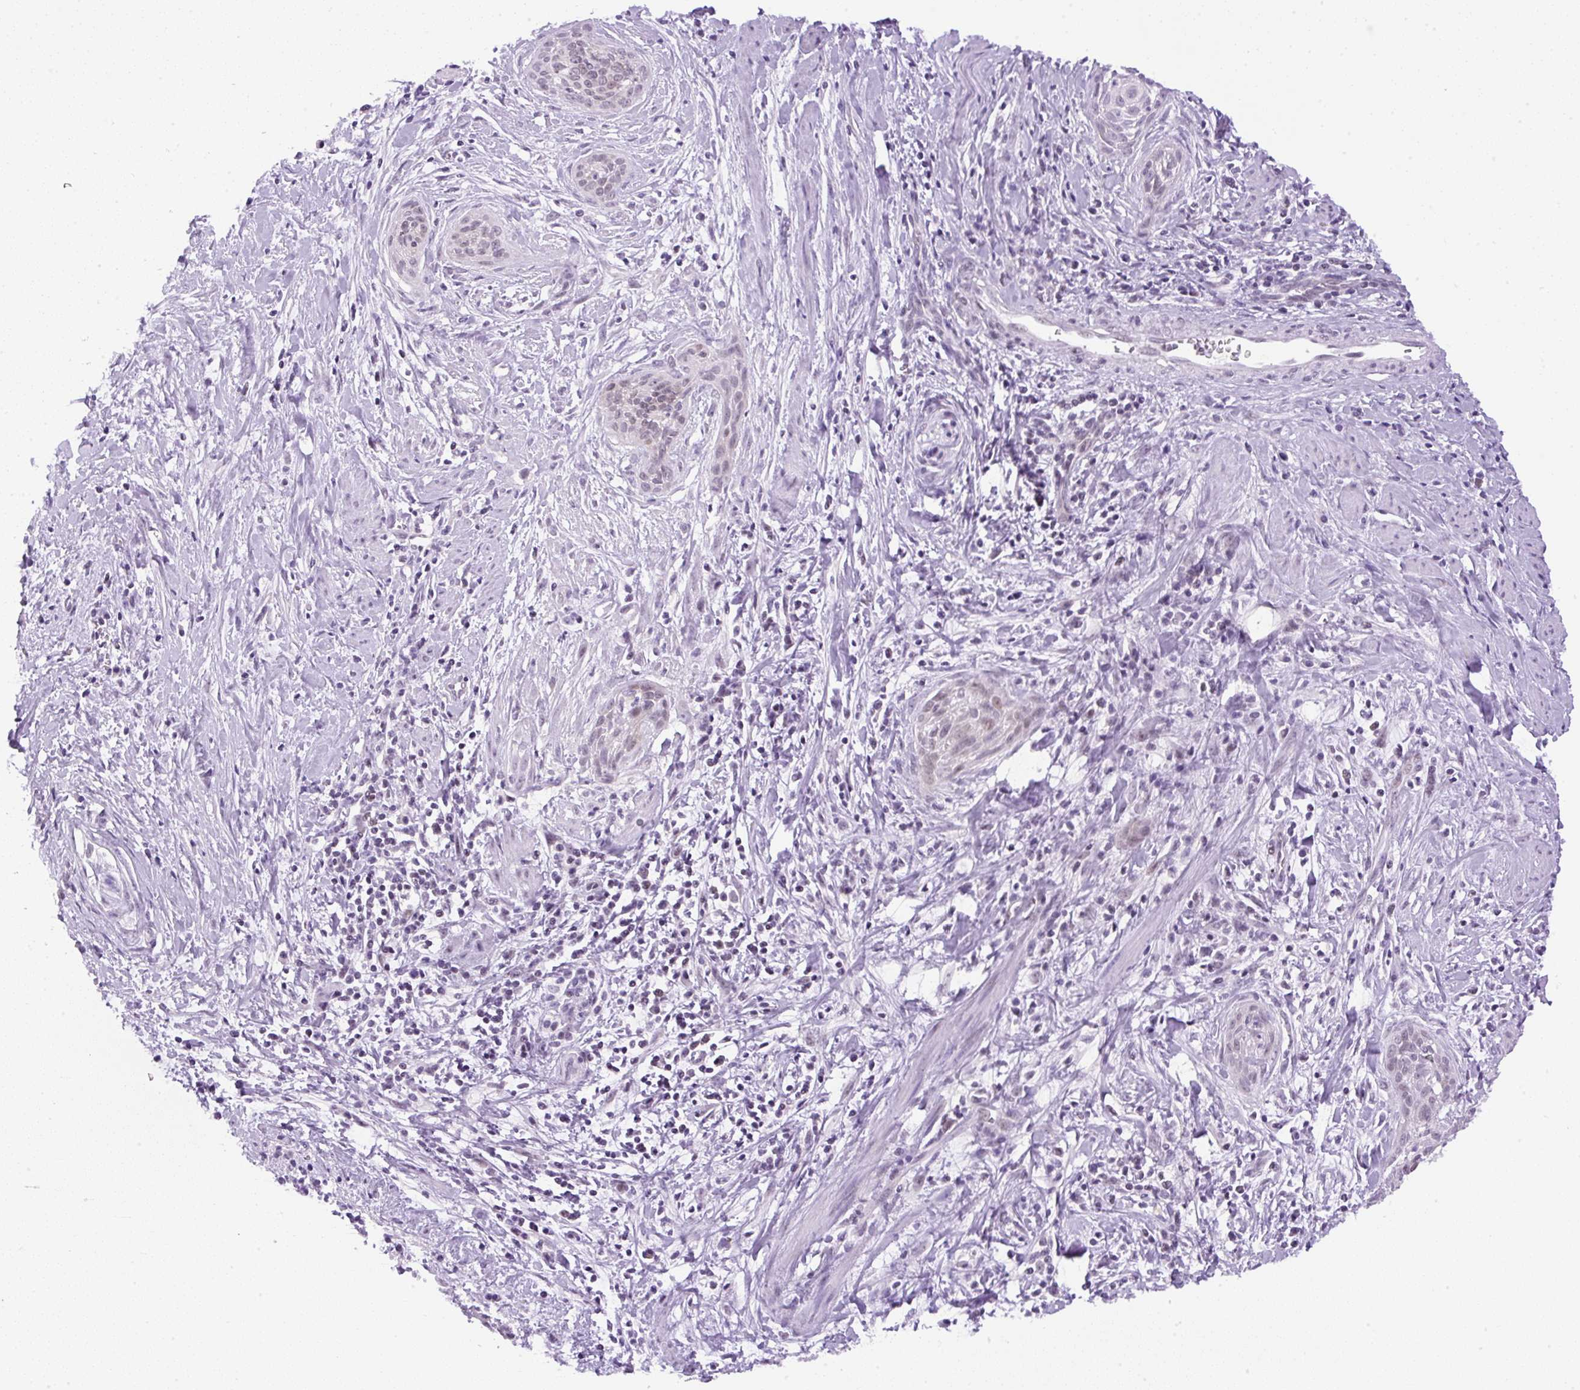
{"staining": {"intensity": "negative", "quantity": "none", "location": "none"}, "tissue": "cervical cancer", "cell_type": "Tumor cells", "image_type": "cancer", "snomed": [{"axis": "morphology", "description": "Squamous cell carcinoma, NOS"}, {"axis": "topography", "description": "Cervix"}], "caption": "IHC histopathology image of neoplastic tissue: cervical cancer stained with DAB (3,3'-diaminobenzidine) reveals no significant protein expression in tumor cells. (DAB IHC with hematoxylin counter stain).", "gene": "RHBDD2", "patient": {"sex": "female", "age": 55}}